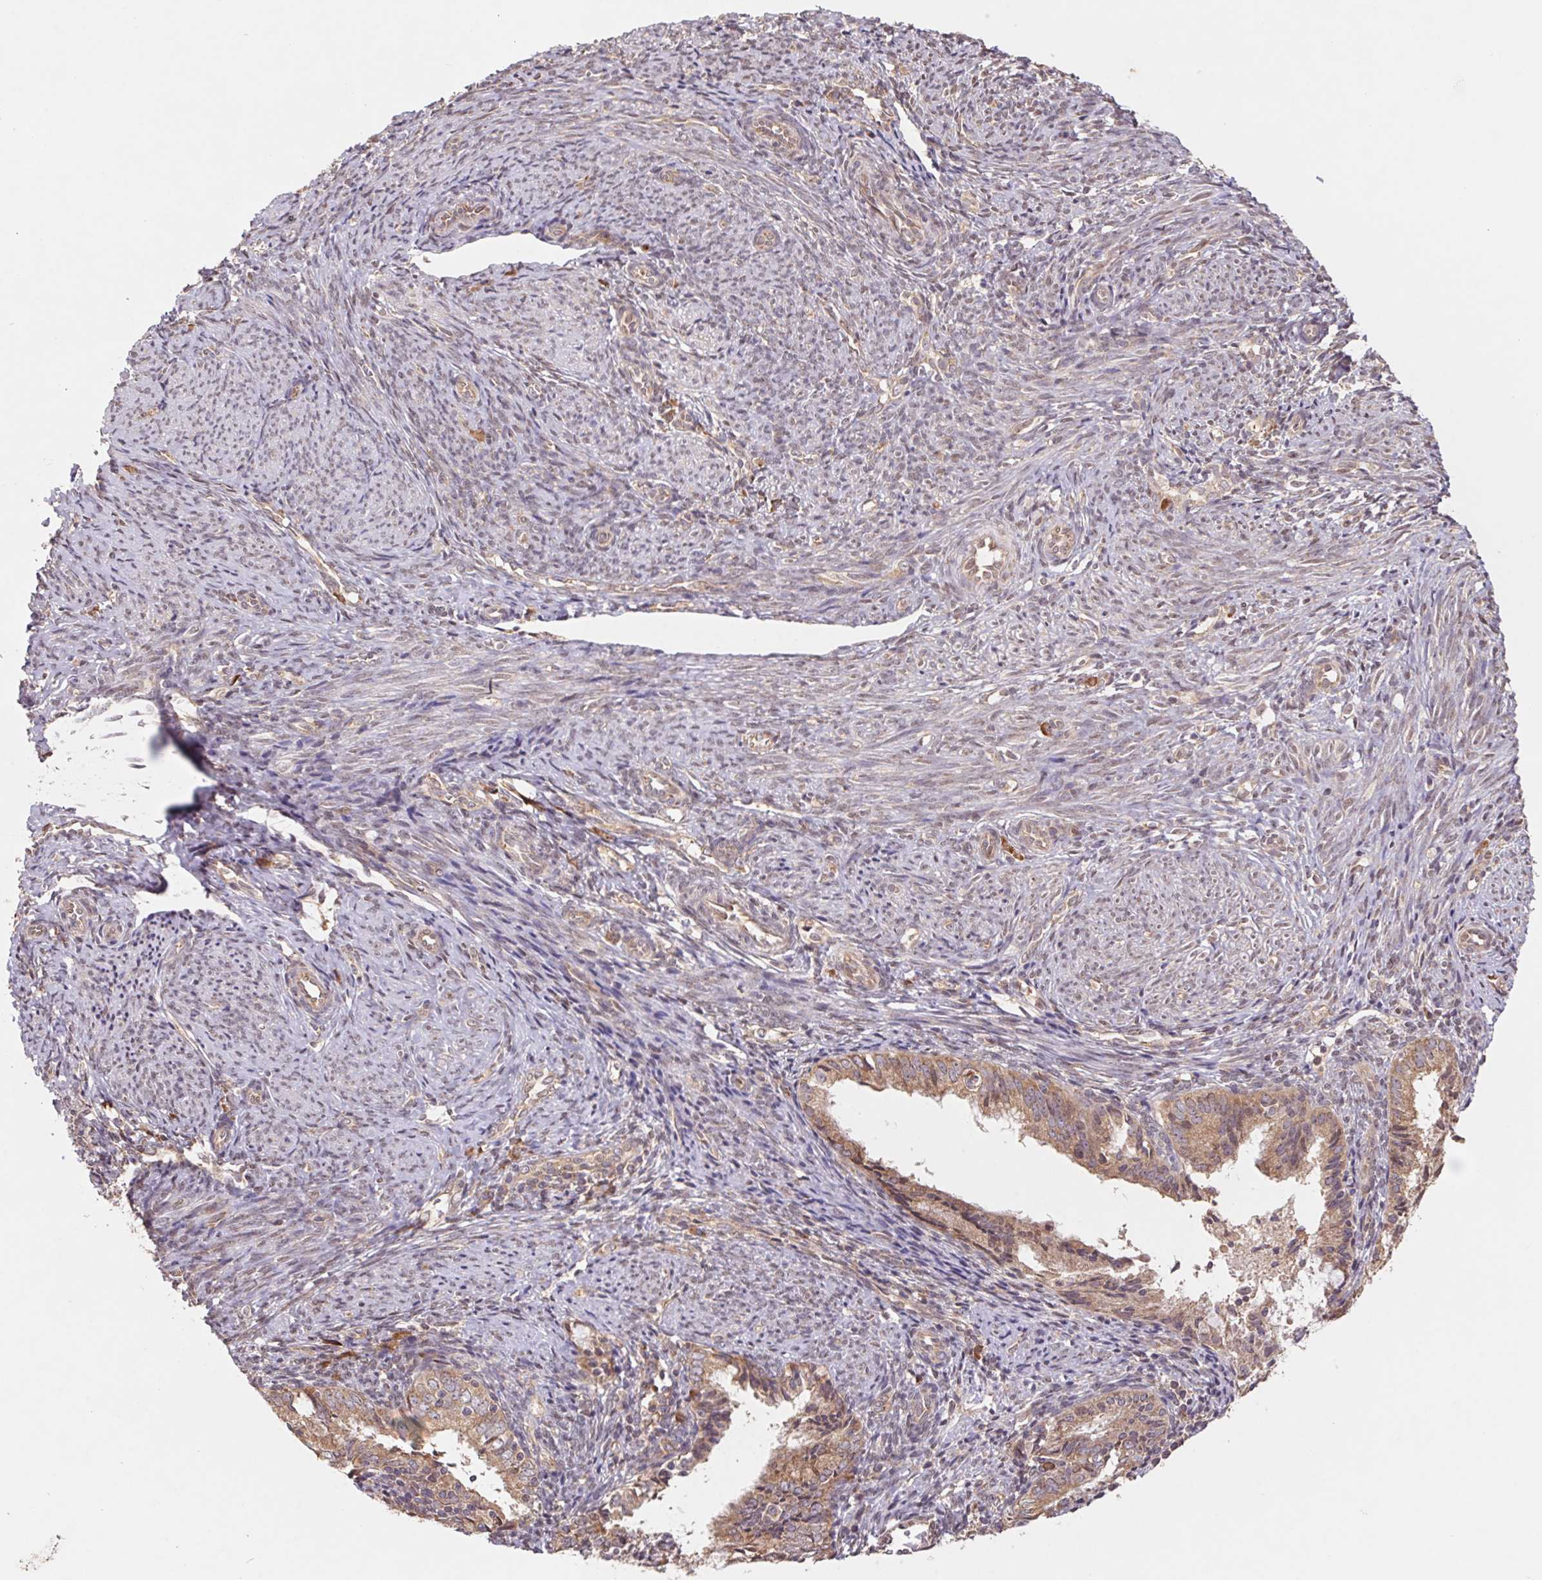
{"staining": {"intensity": "moderate", "quantity": ">75%", "location": "cytoplasmic/membranous"}, "tissue": "endometrial cancer", "cell_type": "Tumor cells", "image_type": "cancer", "snomed": [{"axis": "morphology", "description": "Adenocarcinoma, NOS"}, {"axis": "topography", "description": "Endometrium"}], "caption": "Immunohistochemistry (IHC) staining of endometrial adenocarcinoma, which exhibits medium levels of moderate cytoplasmic/membranous expression in about >75% of tumor cells indicating moderate cytoplasmic/membranous protein staining. The staining was performed using DAB (3,3'-diaminobenzidine) (brown) for protein detection and nuclei were counterstained in hematoxylin (blue).", "gene": "RPL27A", "patient": {"sex": "female", "age": 55}}